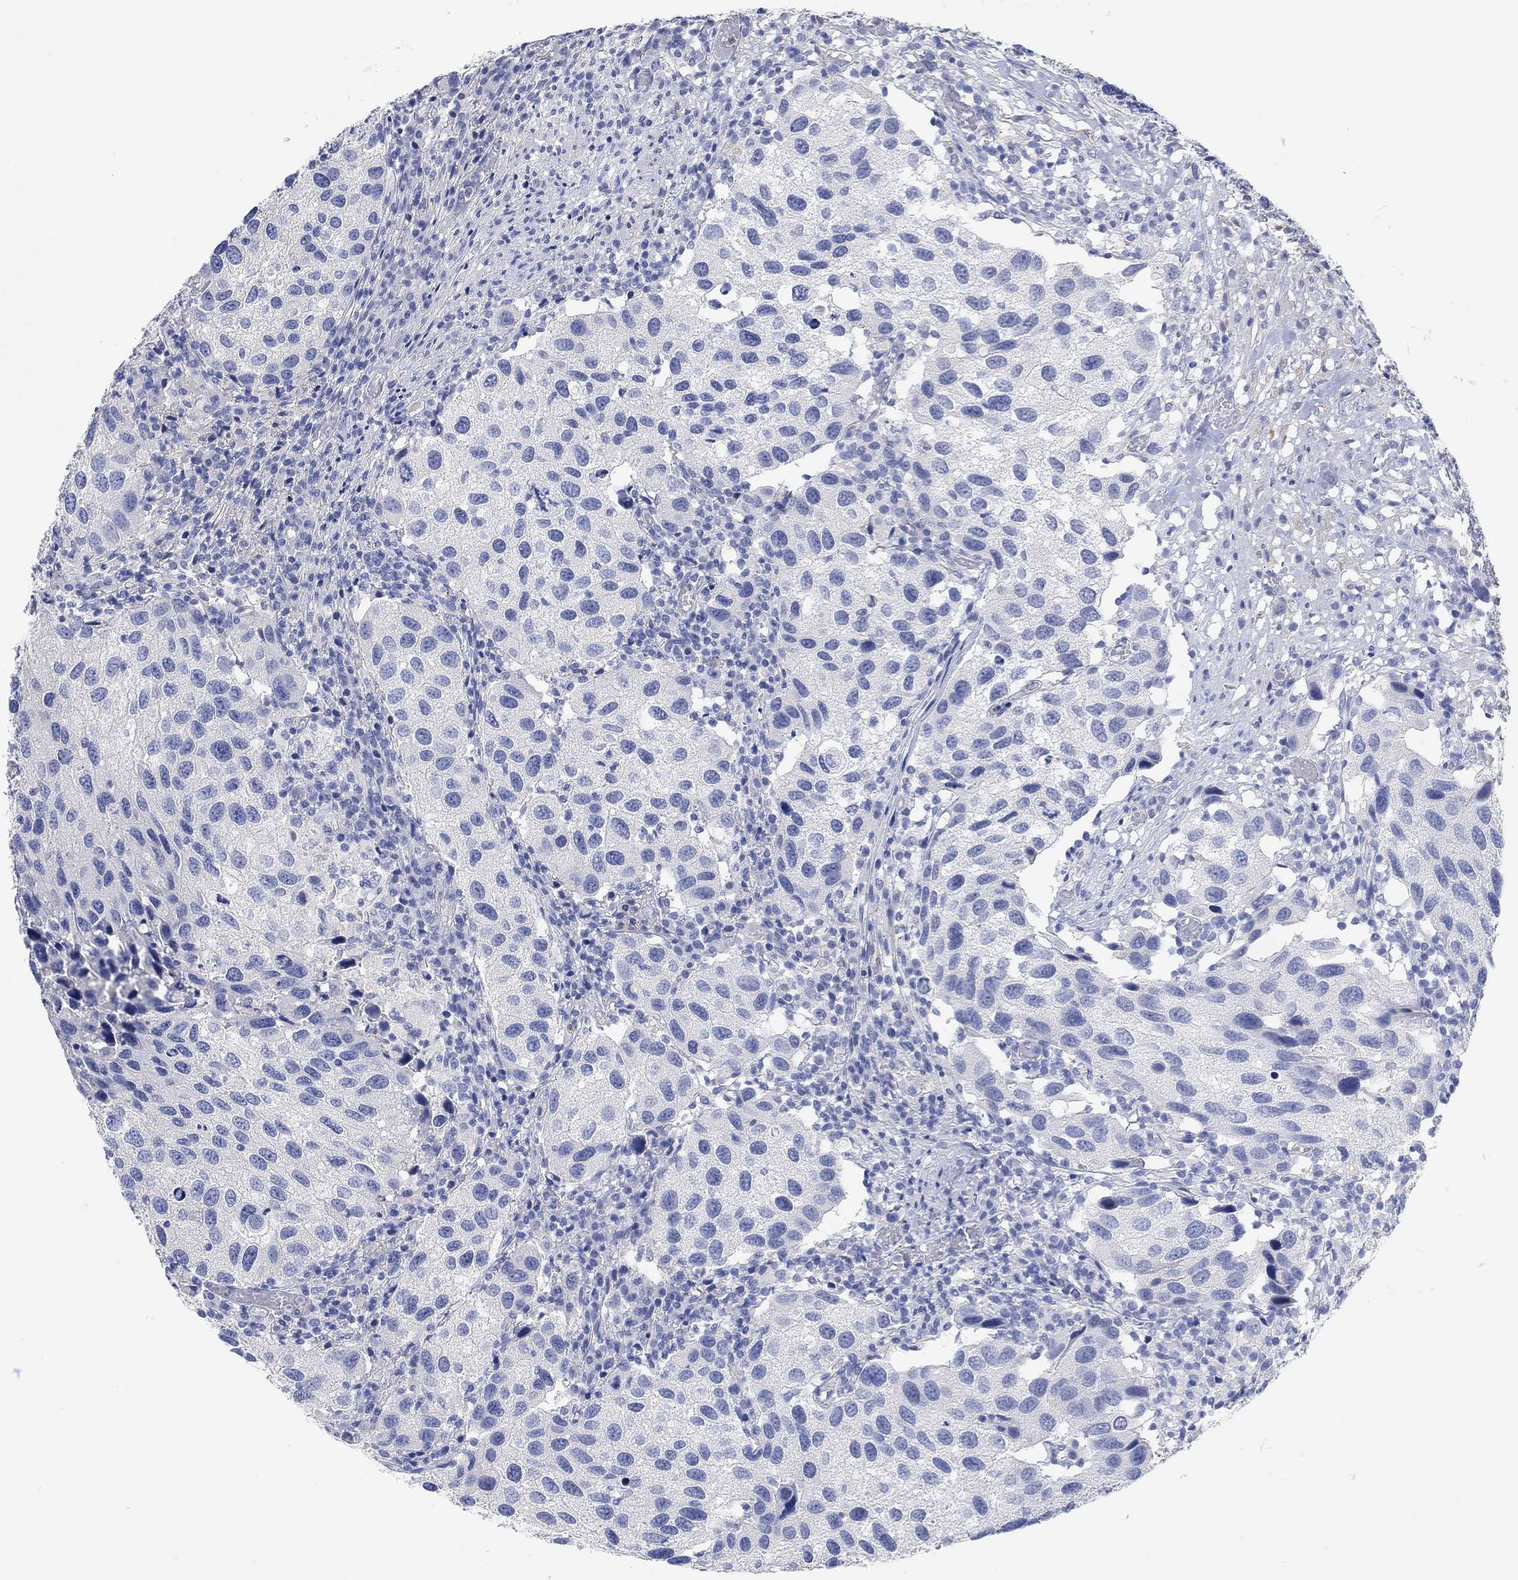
{"staining": {"intensity": "negative", "quantity": "none", "location": "none"}, "tissue": "urothelial cancer", "cell_type": "Tumor cells", "image_type": "cancer", "snomed": [{"axis": "morphology", "description": "Urothelial carcinoma, High grade"}, {"axis": "topography", "description": "Urinary bladder"}], "caption": "DAB immunohistochemical staining of urothelial cancer displays no significant positivity in tumor cells.", "gene": "VAT1L", "patient": {"sex": "male", "age": 79}}